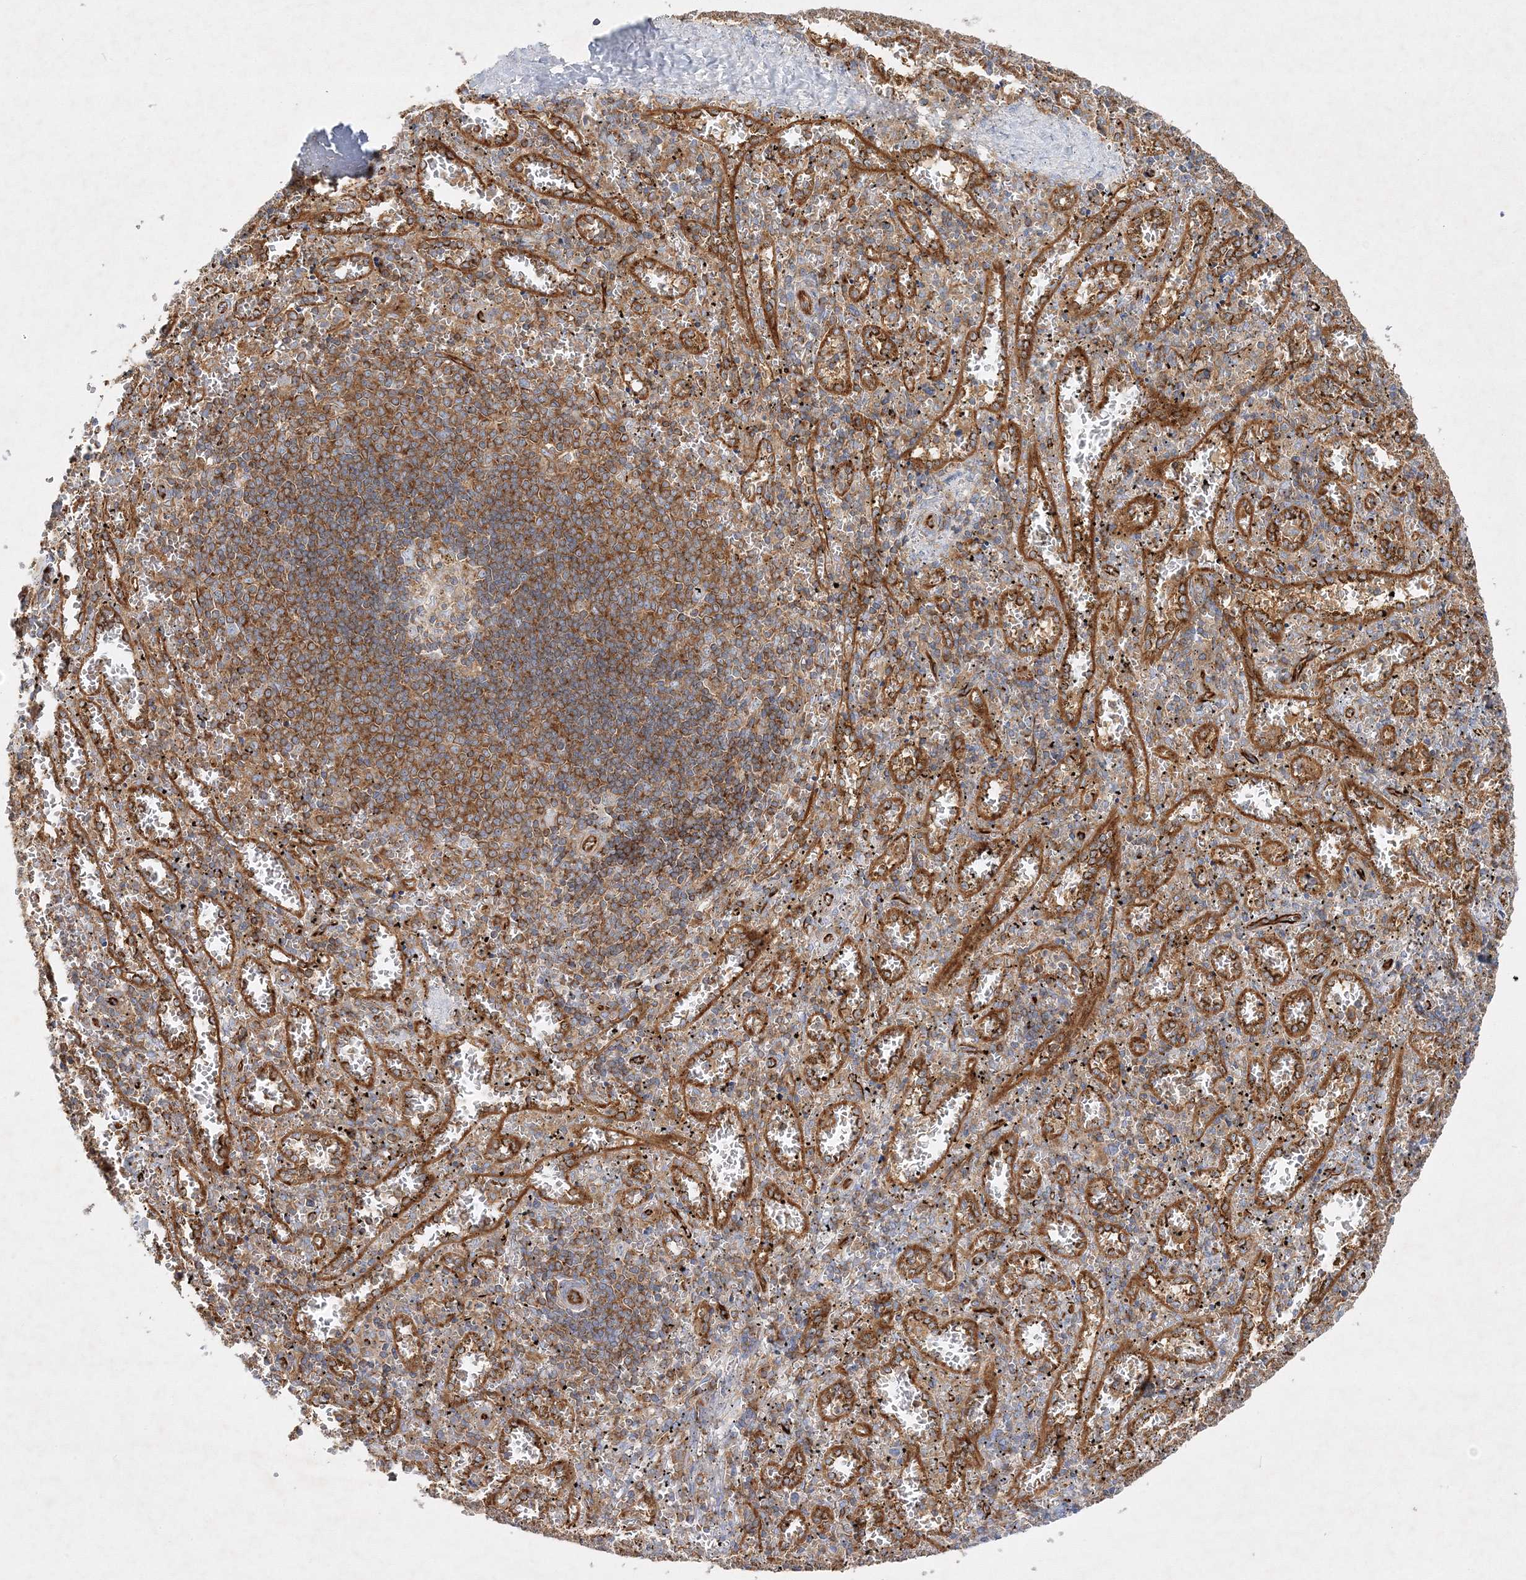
{"staining": {"intensity": "moderate", "quantity": "<25%", "location": "cytoplasmic/membranous"}, "tissue": "spleen", "cell_type": "Cells in red pulp", "image_type": "normal", "snomed": [{"axis": "morphology", "description": "Normal tissue, NOS"}, {"axis": "topography", "description": "Spleen"}], "caption": "Cells in red pulp demonstrate moderate cytoplasmic/membranous expression in approximately <25% of cells in unremarkable spleen.", "gene": "WDR37", "patient": {"sex": "male", "age": 11}}